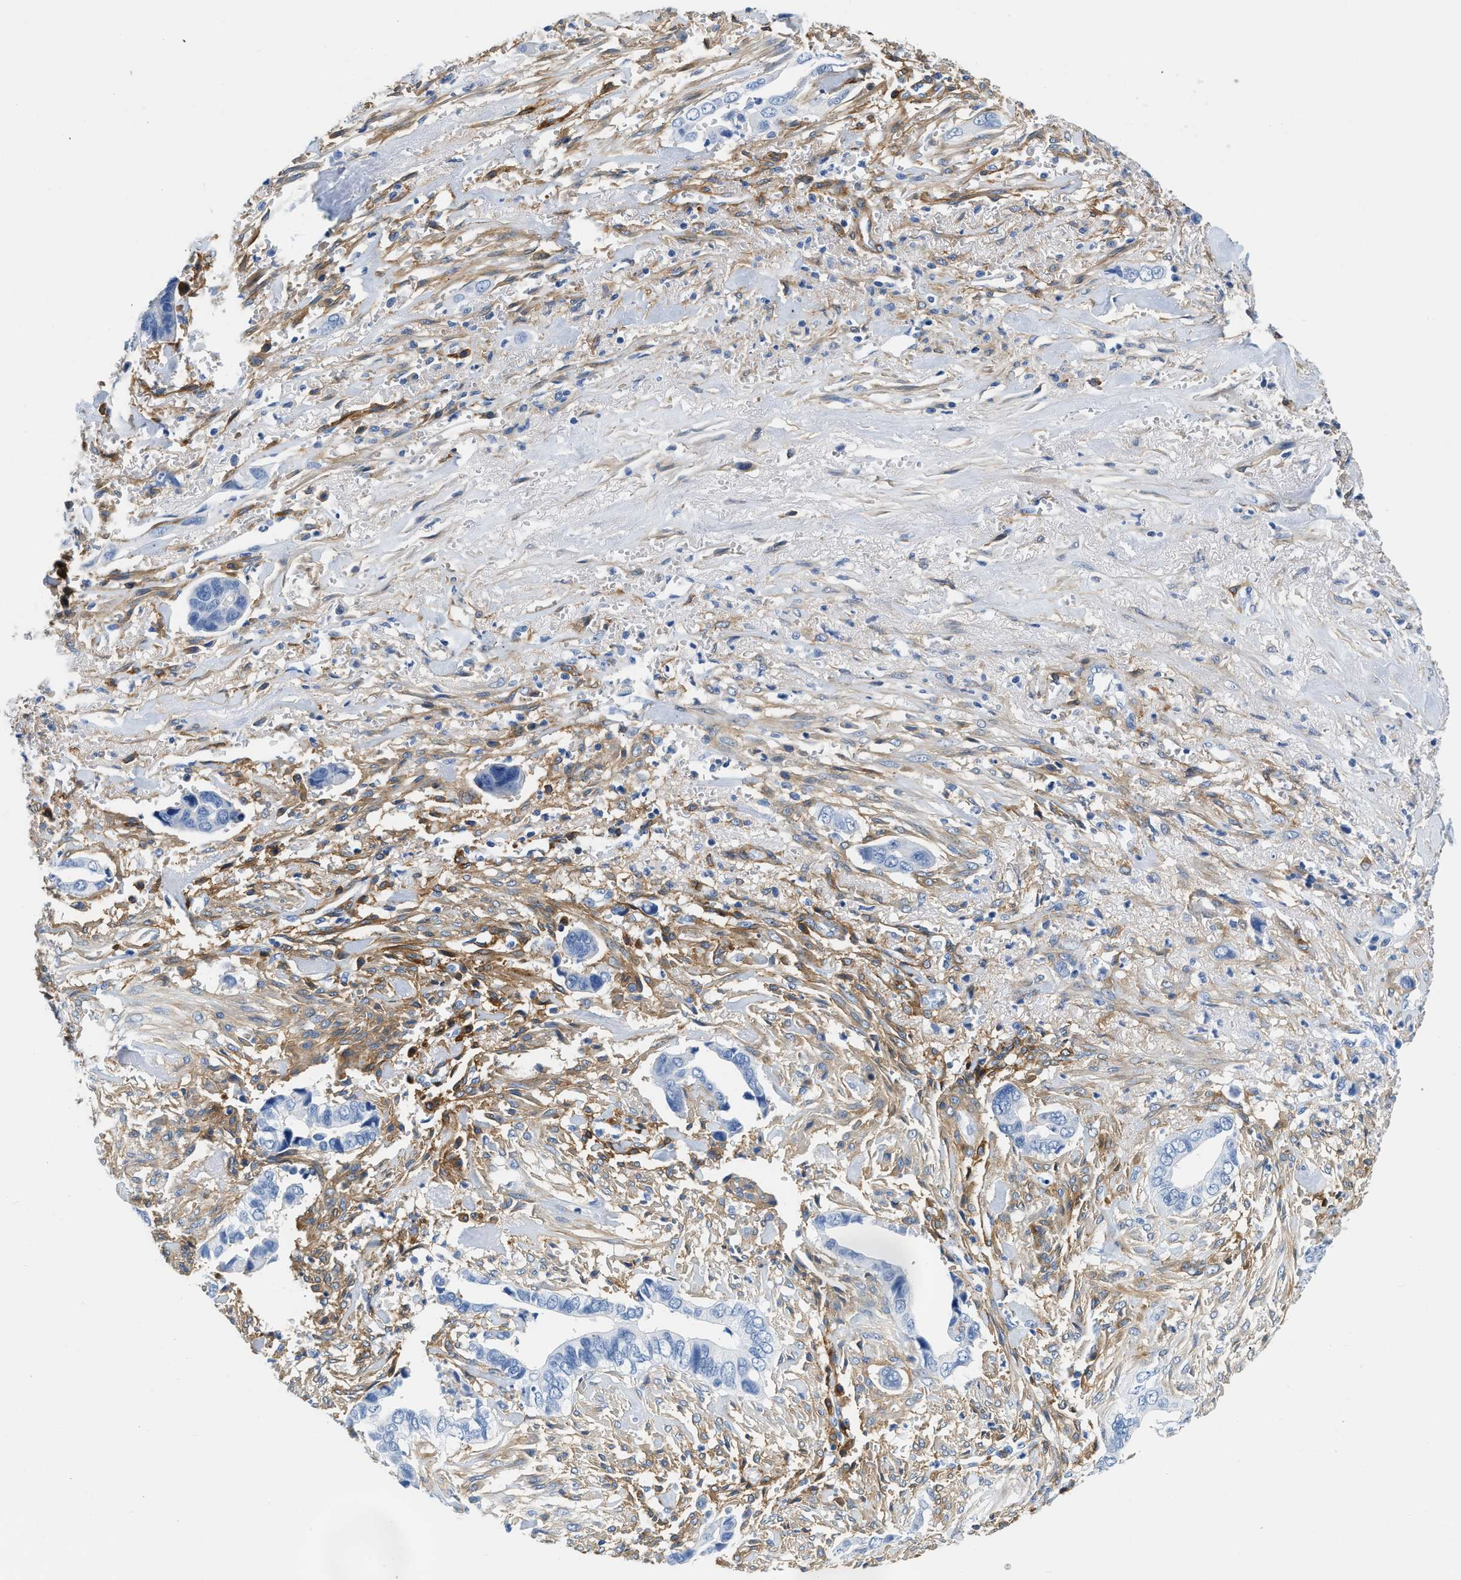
{"staining": {"intensity": "negative", "quantity": "none", "location": "none"}, "tissue": "liver cancer", "cell_type": "Tumor cells", "image_type": "cancer", "snomed": [{"axis": "morphology", "description": "Cholangiocarcinoma"}, {"axis": "topography", "description": "Liver"}], "caption": "A high-resolution image shows immunohistochemistry (IHC) staining of cholangiocarcinoma (liver), which displays no significant staining in tumor cells. The staining was performed using DAB to visualize the protein expression in brown, while the nuclei were stained in blue with hematoxylin (Magnification: 20x).", "gene": "PDGFRB", "patient": {"sex": "female", "age": 79}}